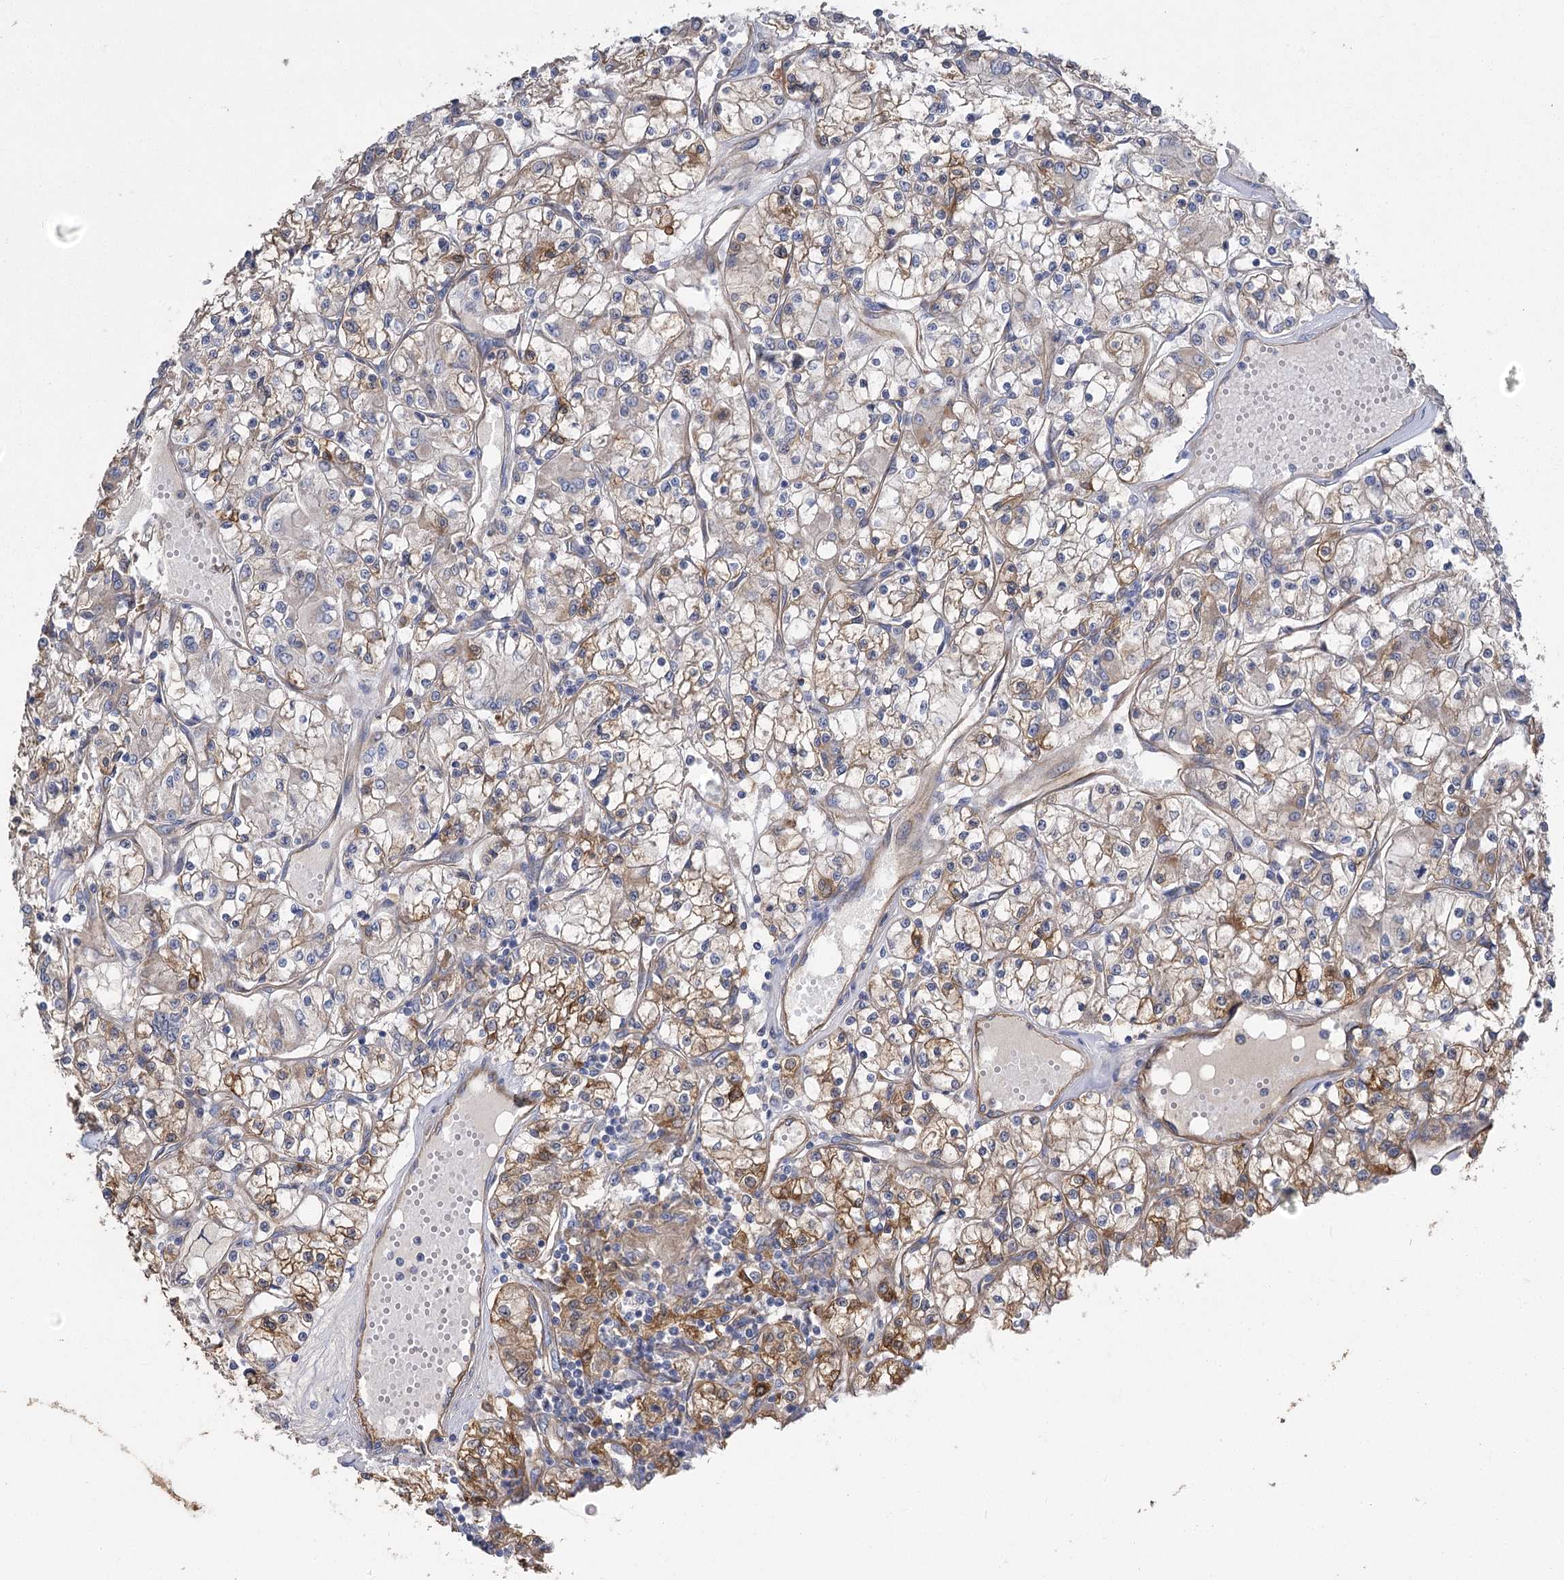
{"staining": {"intensity": "weak", "quantity": ">75%", "location": "cytoplasmic/membranous"}, "tissue": "renal cancer", "cell_type": "Tumor cells", "image_type": "cancer", "snomed": [{"axis": "morphology", "description": "Adenocarcinoma, NOS"}, {"axis": "topography", "description": "Kidney"}], "caption": "IHC (DAB (3,3'-diaminobenzidine)) staining of human renal cancer exhibits weak cytoplasmic/membranous protein positivity in about >75% of tumor cells.", "gene": "RMDN2", "patient": {"sex": "female", "age": 59}}